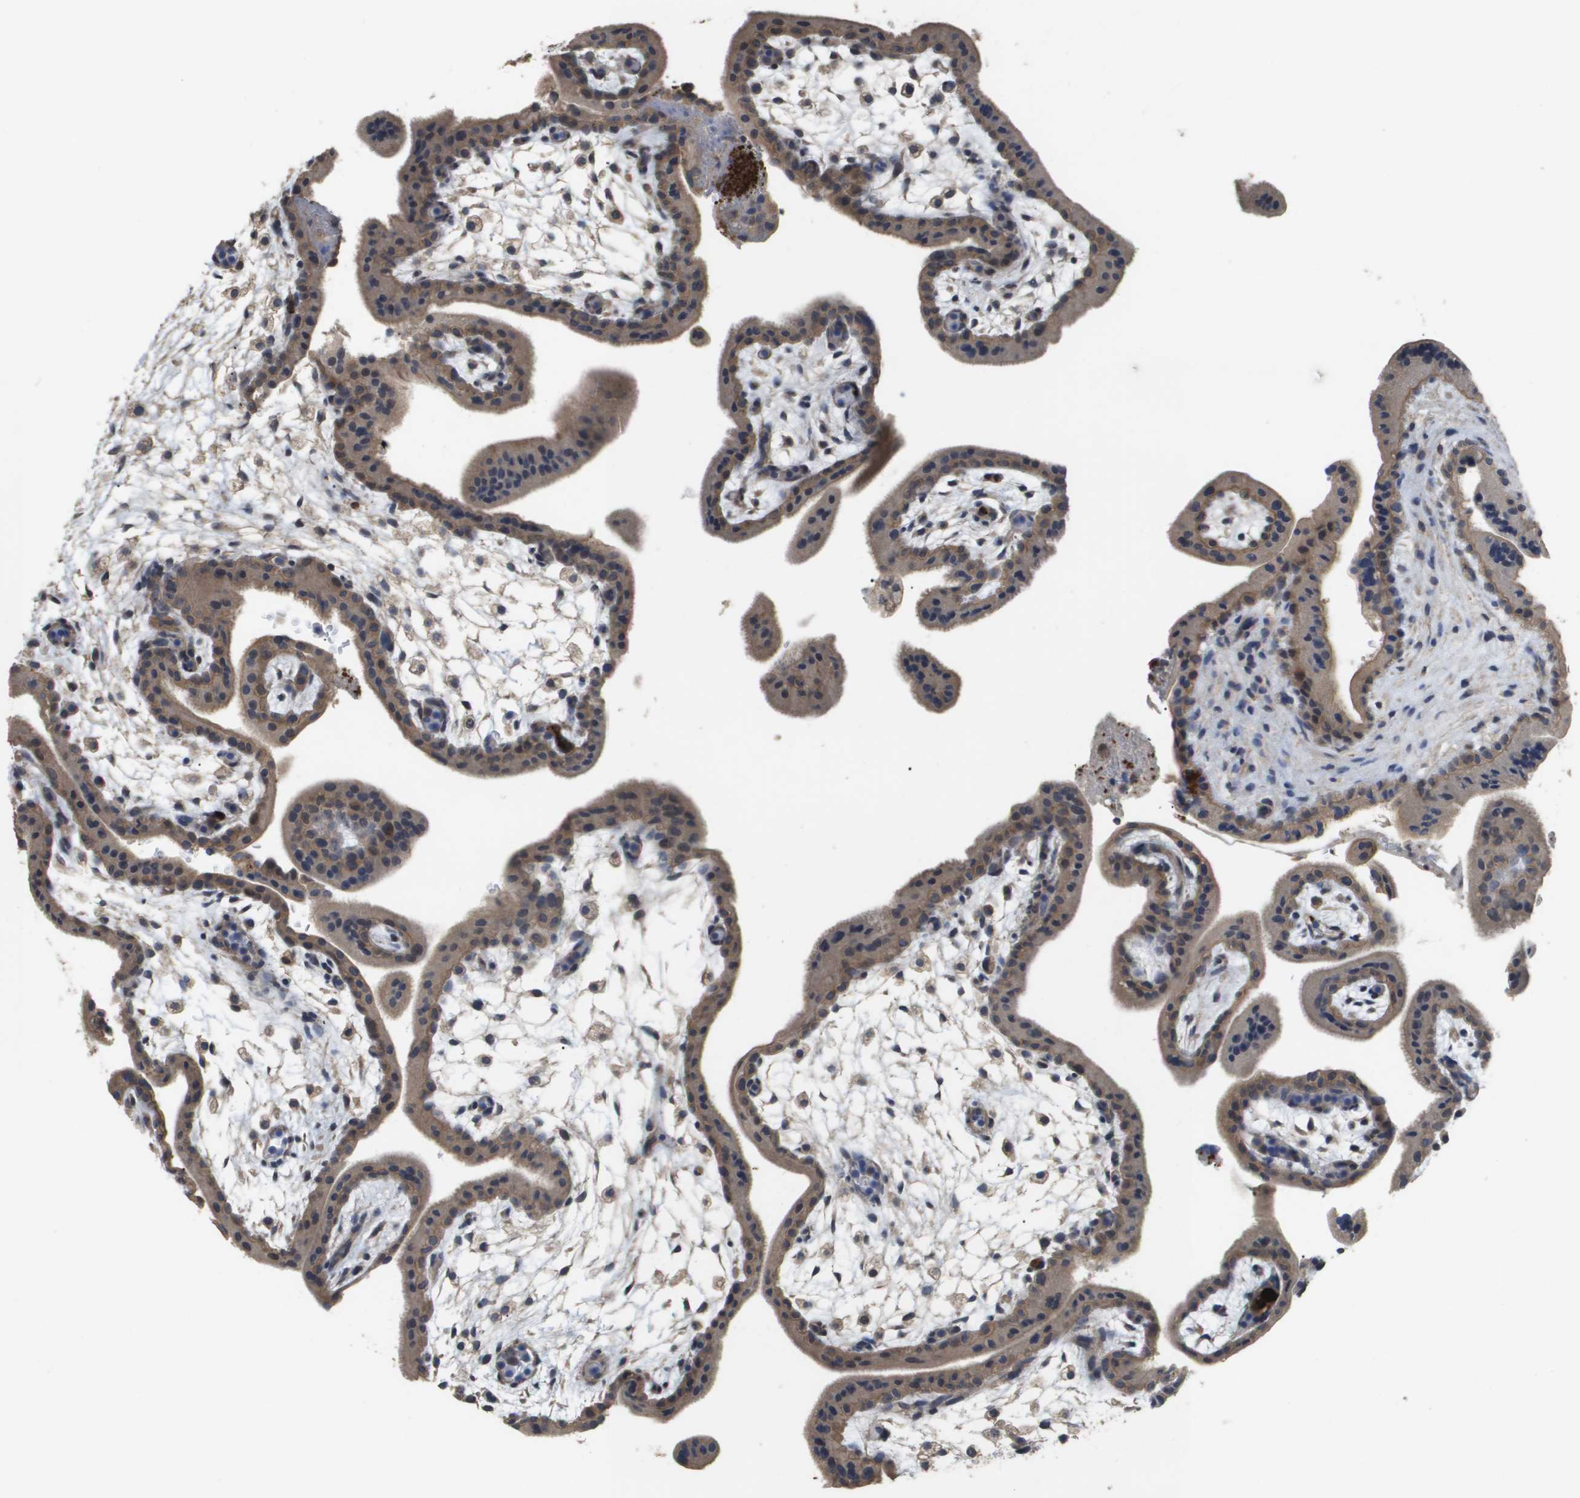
{"staining": {"intensity": "moderate", "quantity": ">75%", "location": "cytoplasmic/membranous"}, "tissue": "placenta", "cell_type": "Trophoblastic cells", "image_type": "normal", "snomed": [{"axis": "morphology", "description": "Normal tissue, NOS"}, {"axis": "topography", "description": "Placenta"}], "caption": "Immunohistochemistry (IHC) staining of benign placenta, which exhibits medium levels of moderate cytoplasmic/membranous positivity in approximately >75% of trophoblastic cells indicating moderate cytoplasmic/membranous protein expression. The staining was performed using DAB (3,3'-diaminobenzidine) (brown) for protein detection and nuclei were counterstained in hematoxylin (blue).", "gene": "RAB27B", "patient": {"sex": "female", "age": 35}}